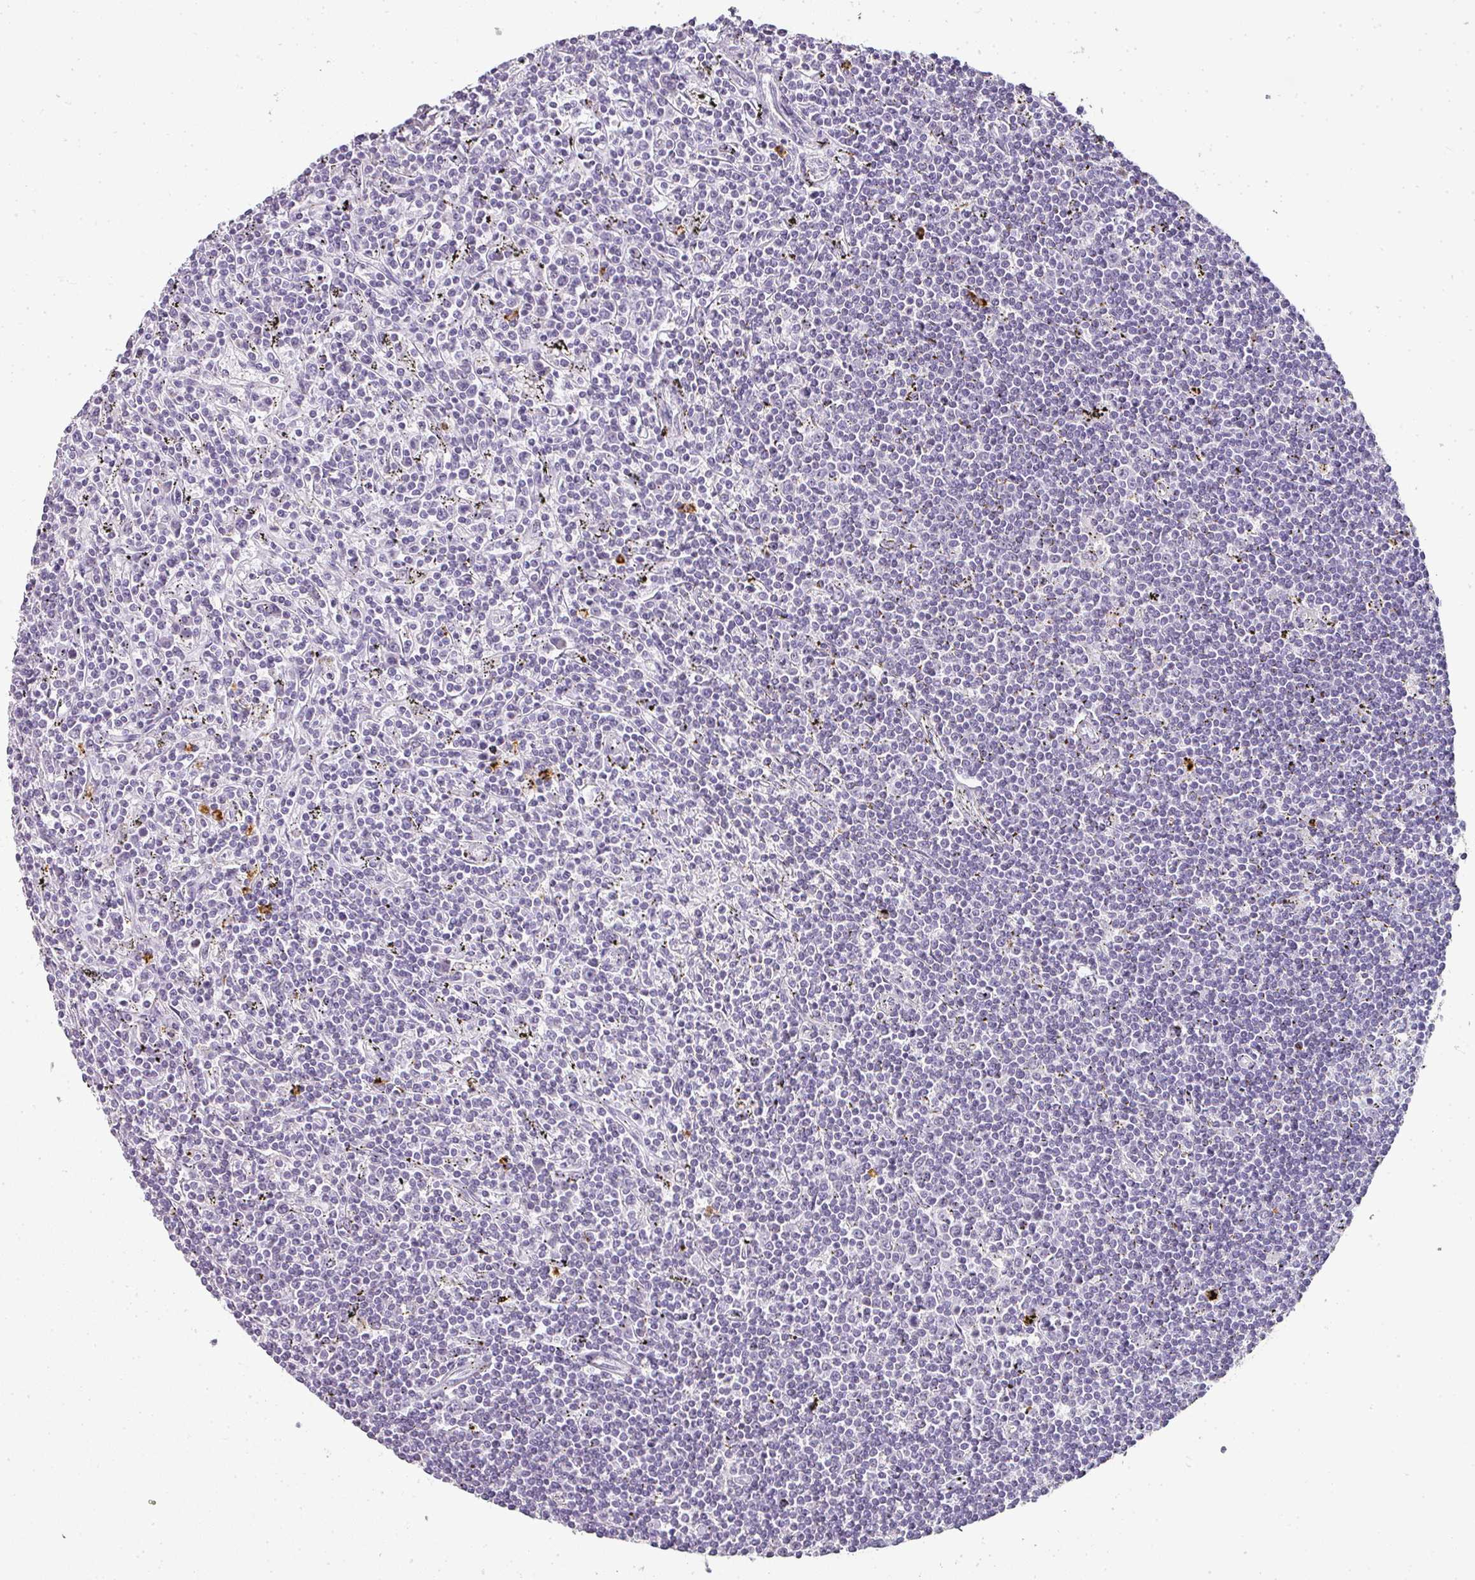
{"staining": {"intensity": "negative", "quantity": "none", "location": "none"}, "tissue": "lymphoma", "cell_type": "Tumor cells", "image_type": "cancer", "snomed": [{"axis": "morphology", "description": "Malignant lymphoma, non-Hodgkin's type, Low grade"}, {"axis": "topography", "description": "Spleen"}], "caption": "High power microscopy micrograph of an immunohistochemistry (IHC) micrograph of low-grade malignant lymphoma, non-Hodgkin's type, revealing no significant positivity in tumor cells. Brightfield microscopy of IHC stained with DAB (brown) and hematoxylin (blue), captured at high magnification.", "gene": "CAMP", "patient": {"sex": "male", "age": 76}}